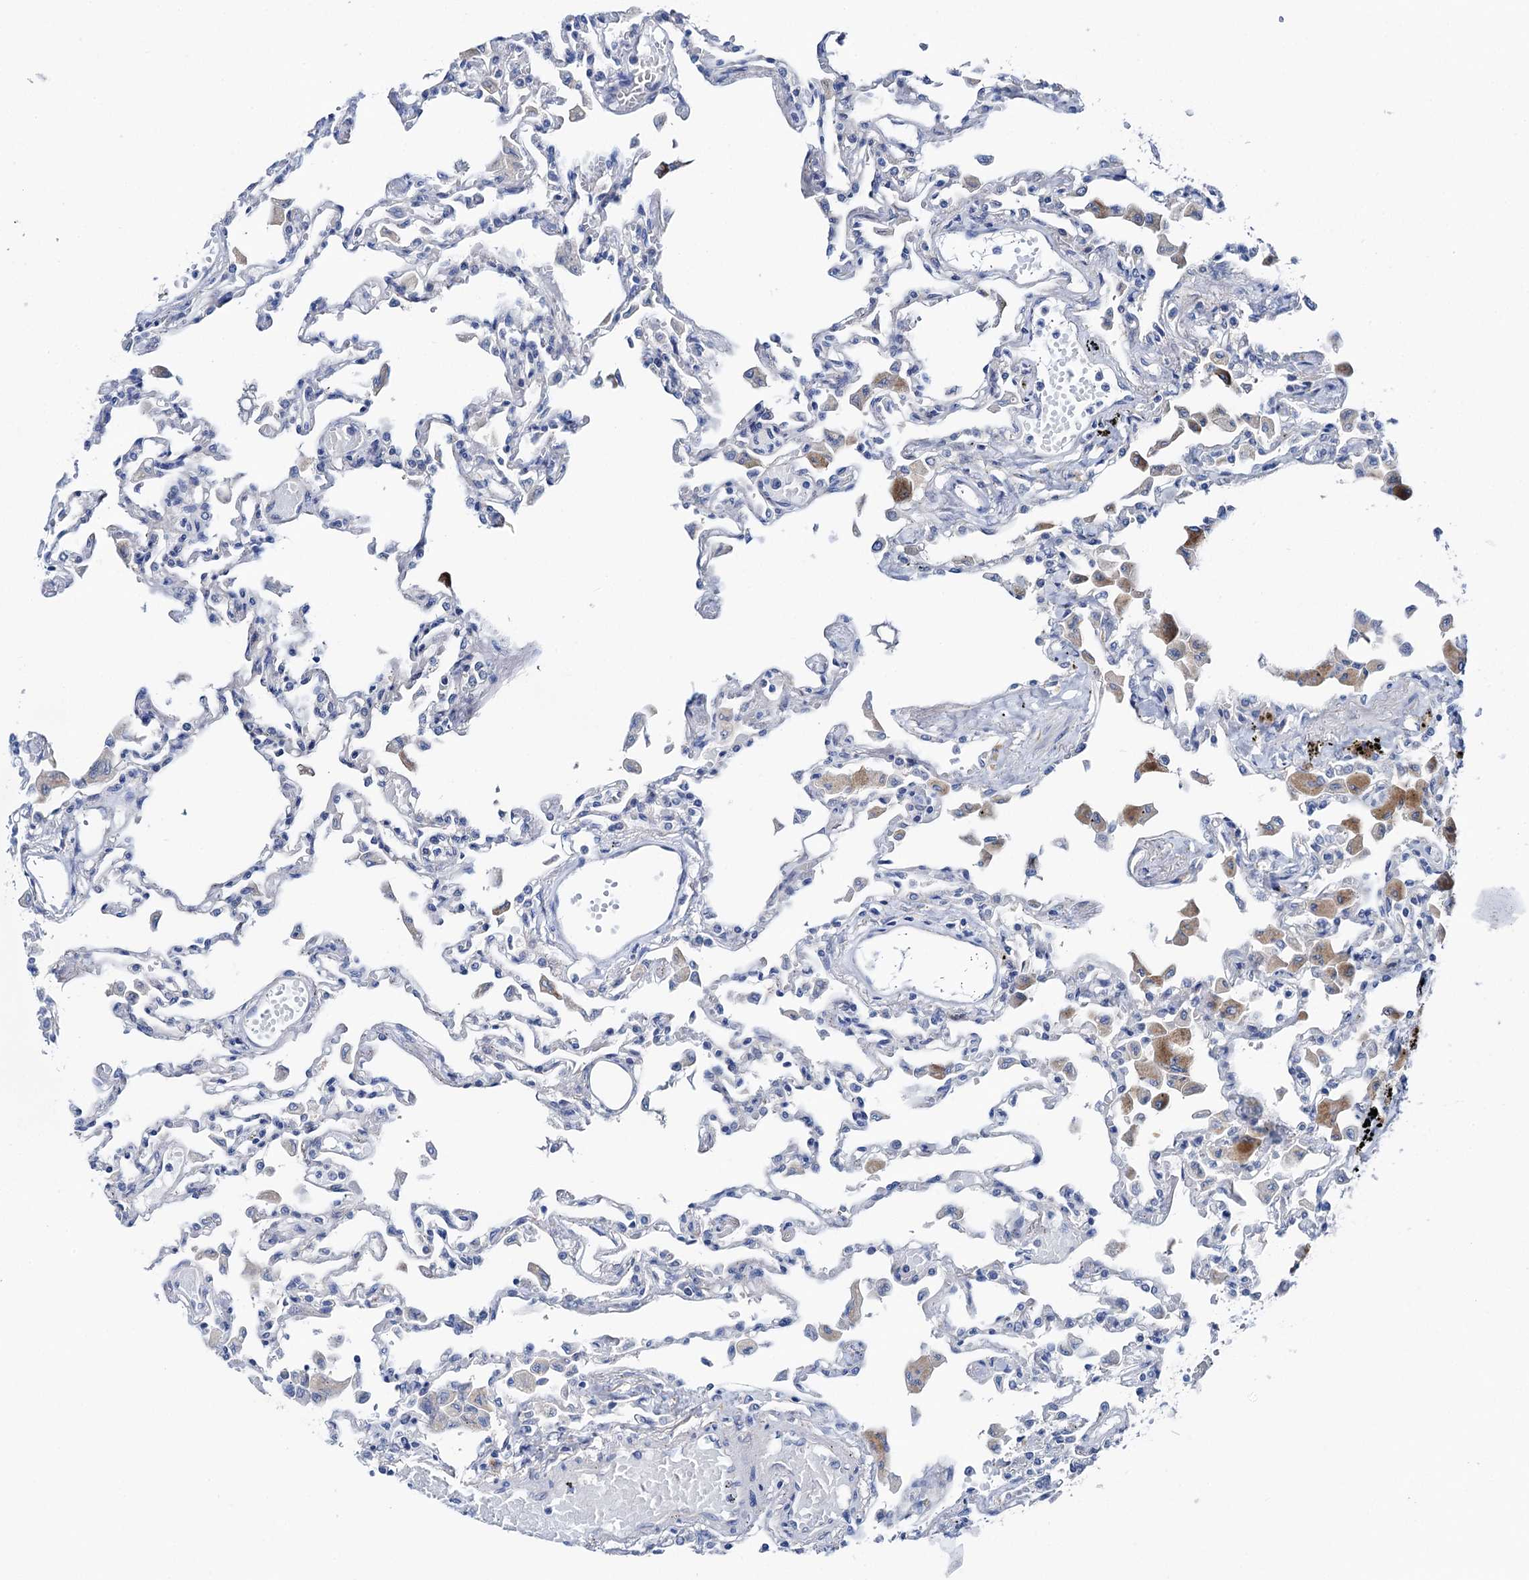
{"staining": {"intensity": "negative", "quantity": "none", "location": "none"}, "tissue": "lung", "cell_type": "Alveolar cells", "image_type": "normal", "snomed": [{"axis": "morphology", "description": "Normal tissue, NOS"}, {"axis": "topography", "description": "Bronchus"}, {"axis": "topography", "description": "Lung"}], "caption": "Alveolar cells show no significant protein expression in benign lung.", "gene": "SHROOM1", "patient": {"sex": "female", "age": 49}}